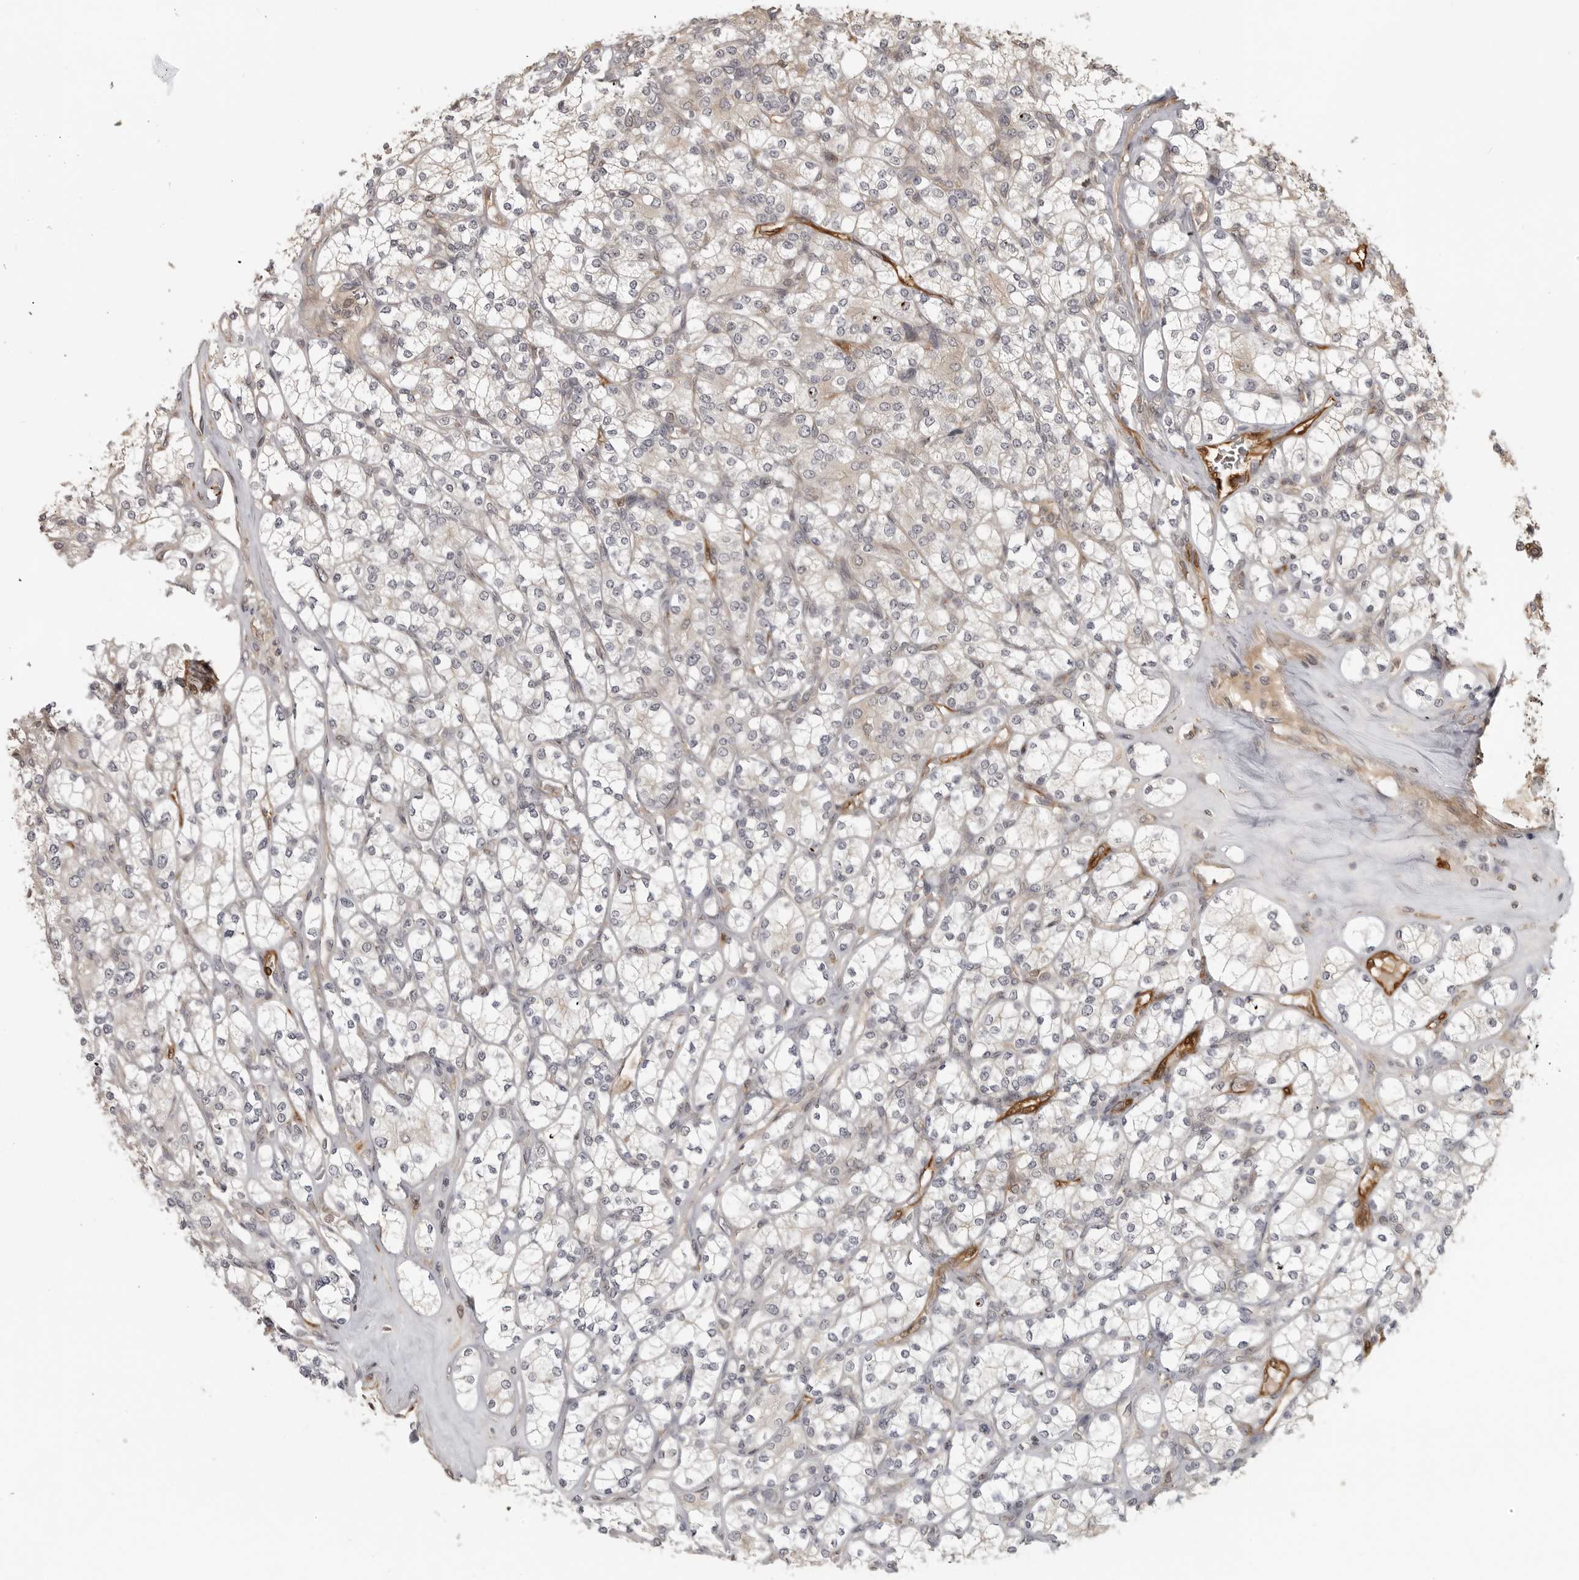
{"staining": {"intensity": "negative", "quantity": "none", "location": "none"}, "tissue": "renal cancer", "cell_type": "Tumor cells", "image_type": "cancer", "snomed": [{"axis": "morphology", "description": "Adenocarcinoma, NOS"}, {"axis": "topography", "description": "Kidney"}], "caption": "Immunohistochemistry image of neoplastic tissue: renal cancer stained with DAB displays no significant protein staining in tumor cells.", "gene": "IDO1", "patient": {"sex": "male", "age": 77}}